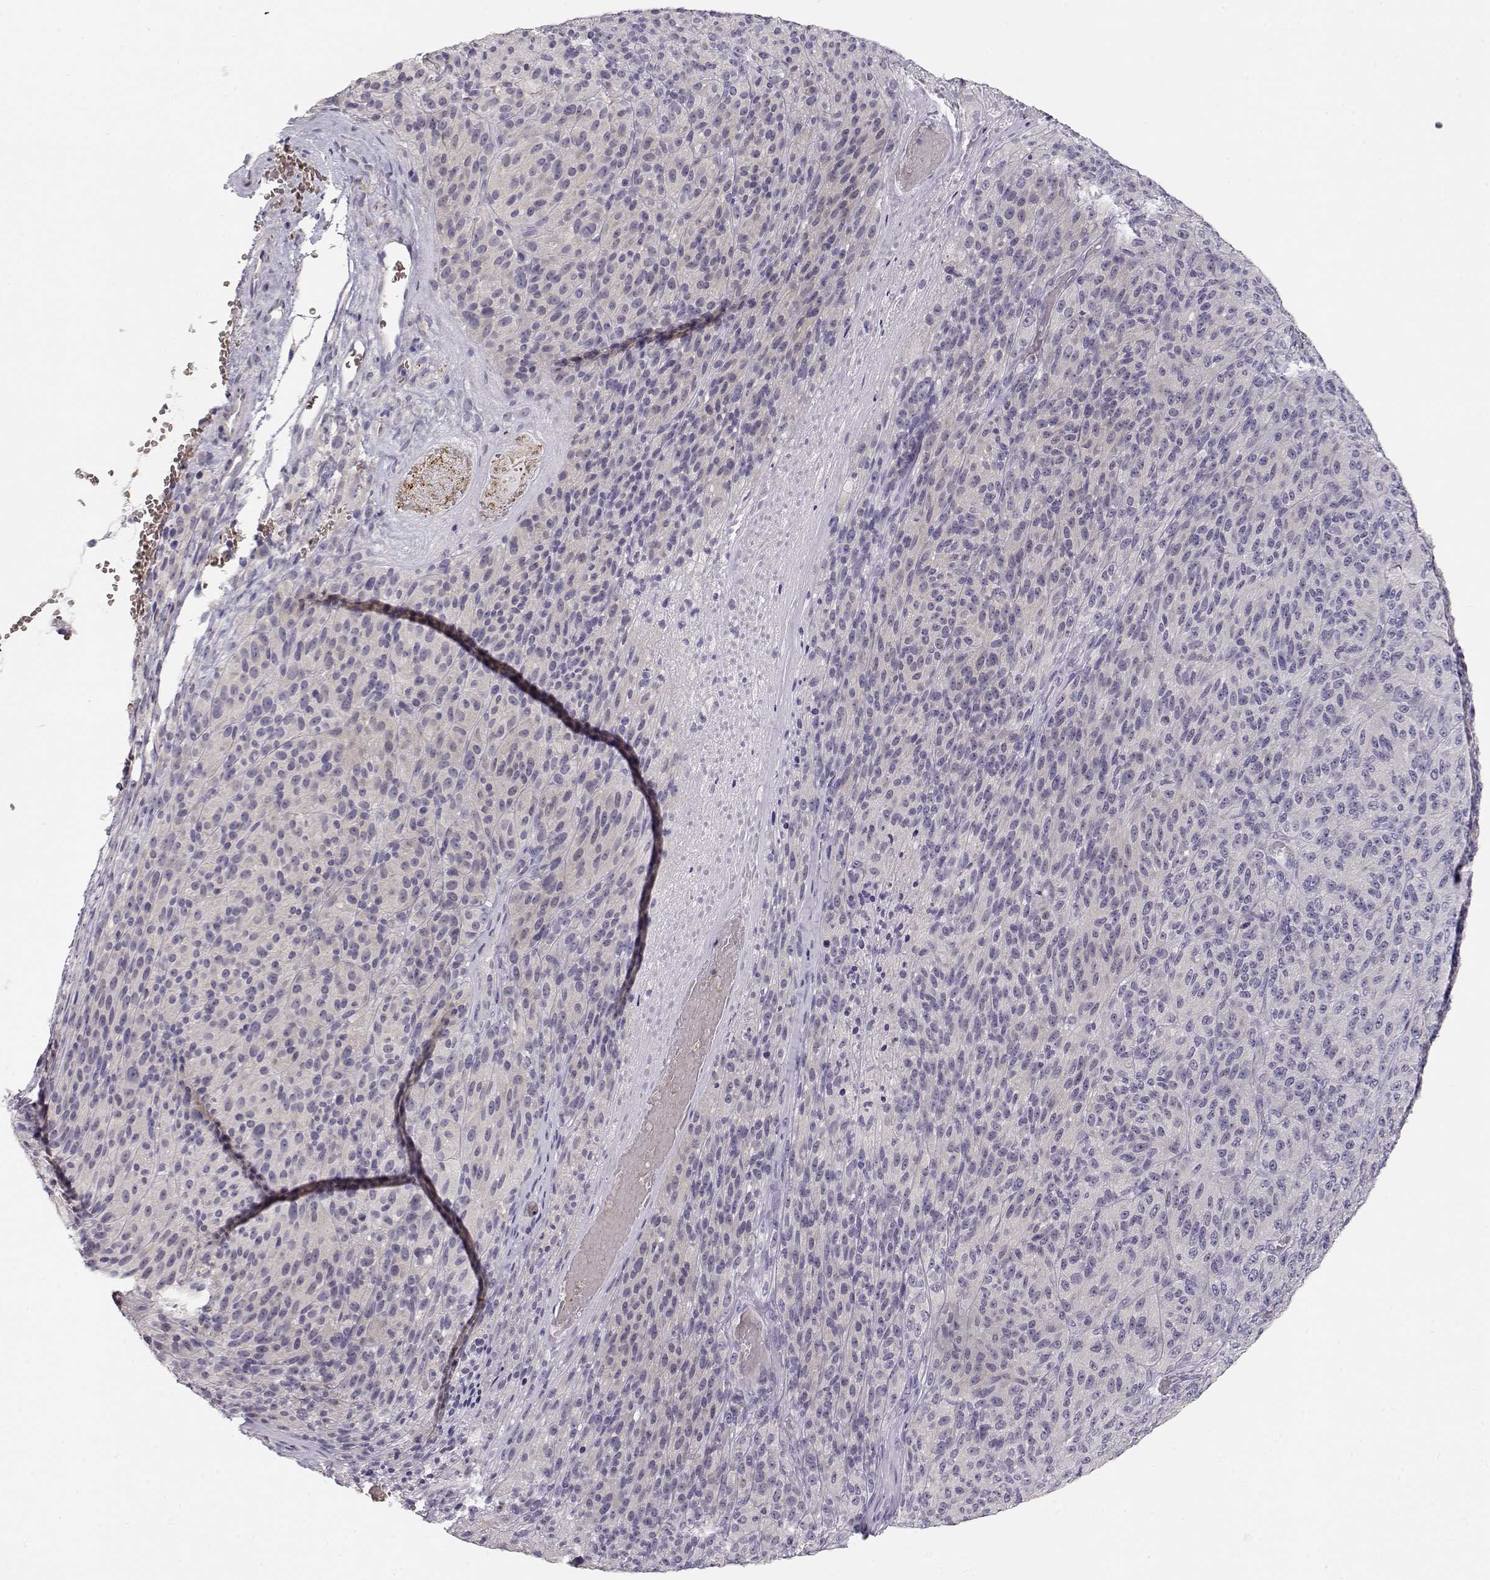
{"staining": {"intensity": "negative", "quantity": "none", "location": "none"}, "tissue": "melanoma", "cell_type": "Tumor cells", "image_type": "cancer", "snomed": [{"axis": "morphology", "description": "Malignant melanoma, Metastatic site"}, {"axis": "topography", "description": "Brain"}], "caption": "There is no significant positivity in tumor cells of melanoma.", "gene": "TTC26", "patient": {"sex": "female", "age": 56}}